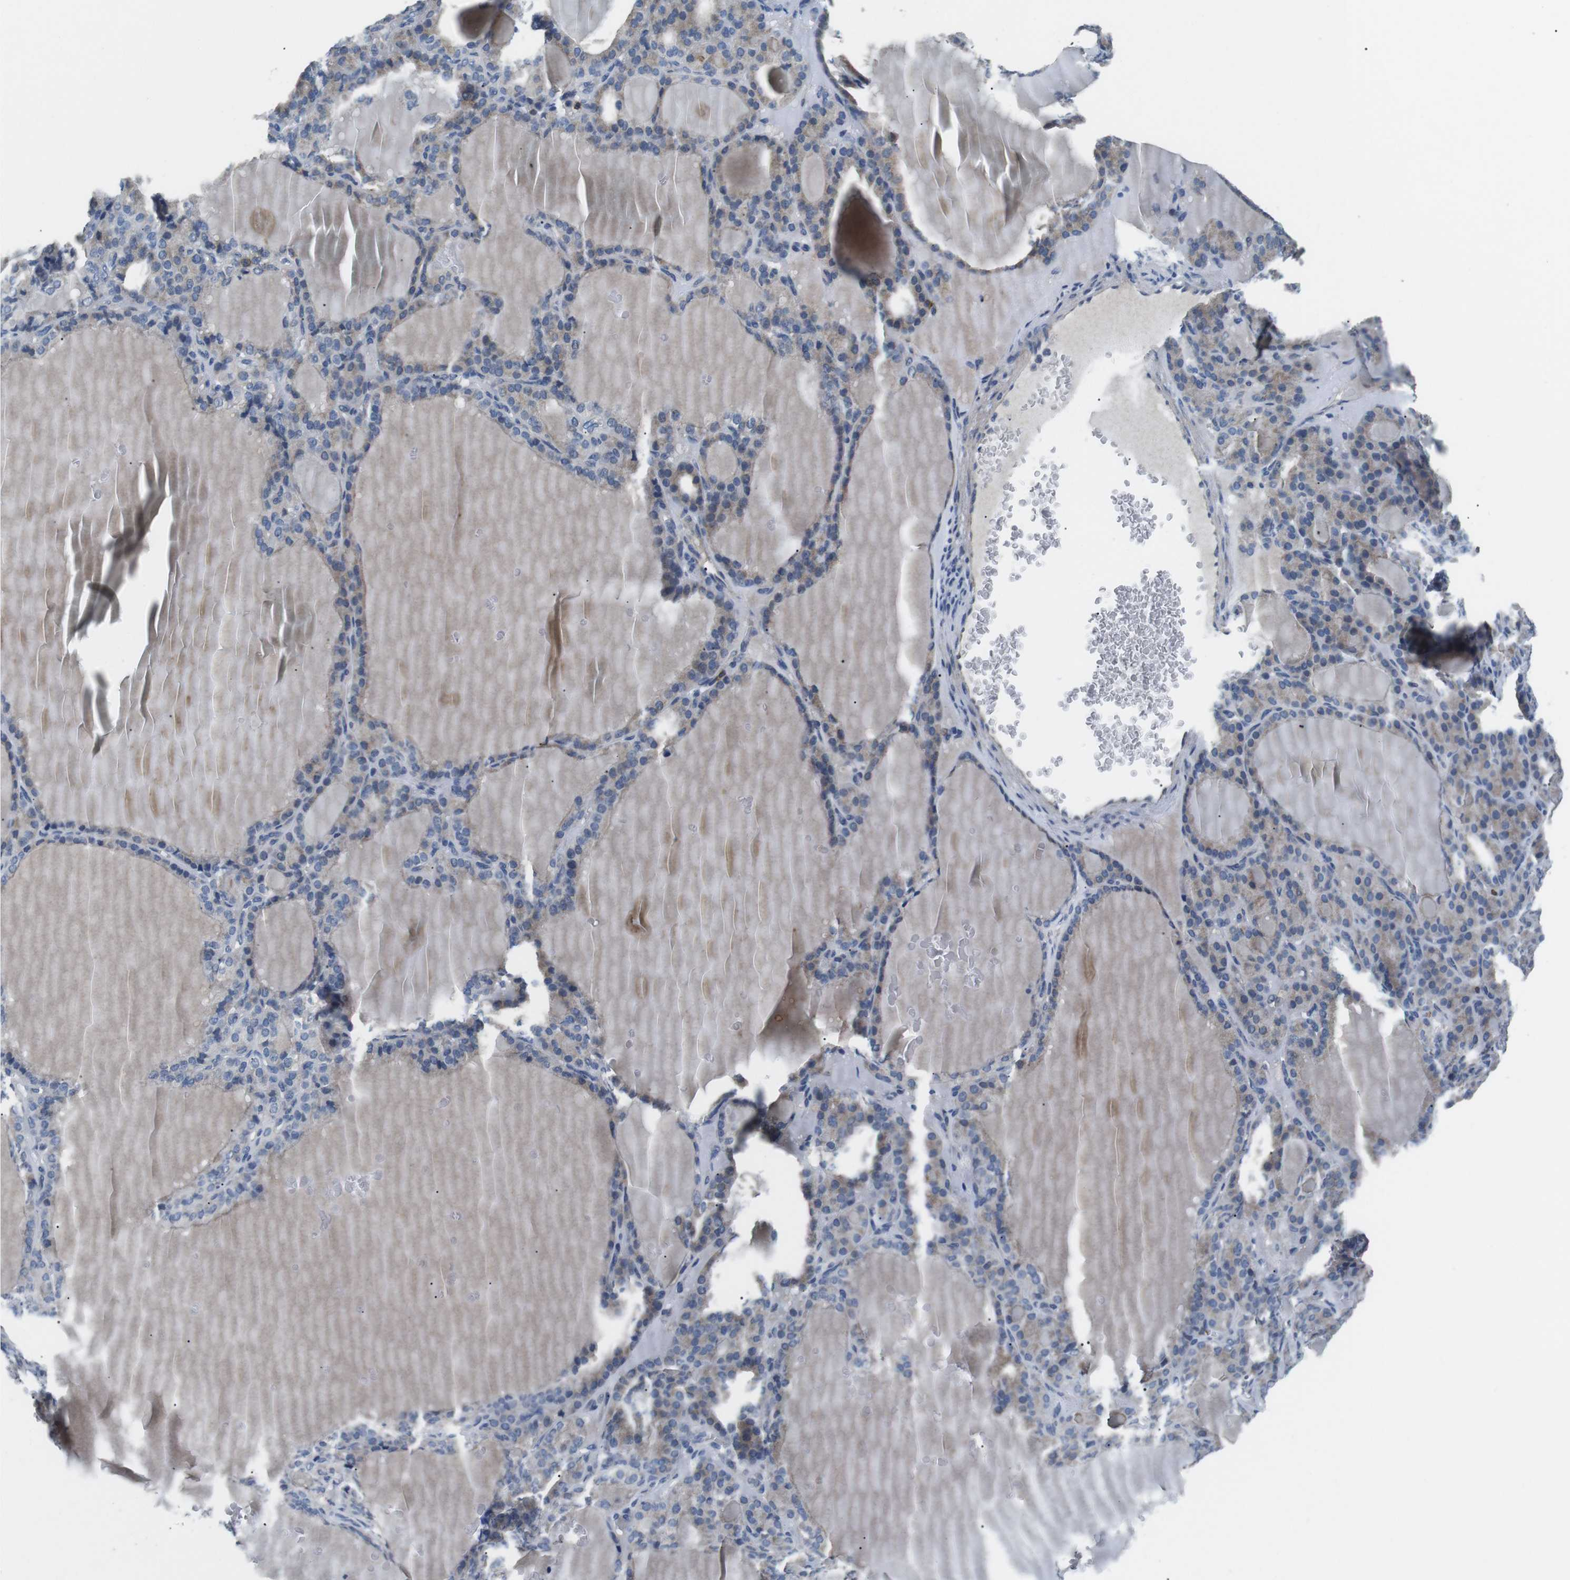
{"staining": {"intensity": "weak", "quantity": "25%-75%", "location": "cytoplasmic/membranous"}, "tissue": "thyroid gland", "cell_type": "Glandular cells", "image_type": "normal", "snomed": [{"axis": "morphology", "description": "Normal tissue, NOS"}, {"axis": "topography", "description": "Thyroid gland"}], "caption": "A low amount of weak cytoplasmic/membranous staining is appreciated in about 25%-75% of glandular cells in unremarkable thyroid gland. The staining was performed using DAB to visualize the protein expression in brown, while the nuclei were stained in blue with hematoxylin (Magnification: 20x).", "gene": "CD6", "patient": {"sex": "female", "age": 28}}